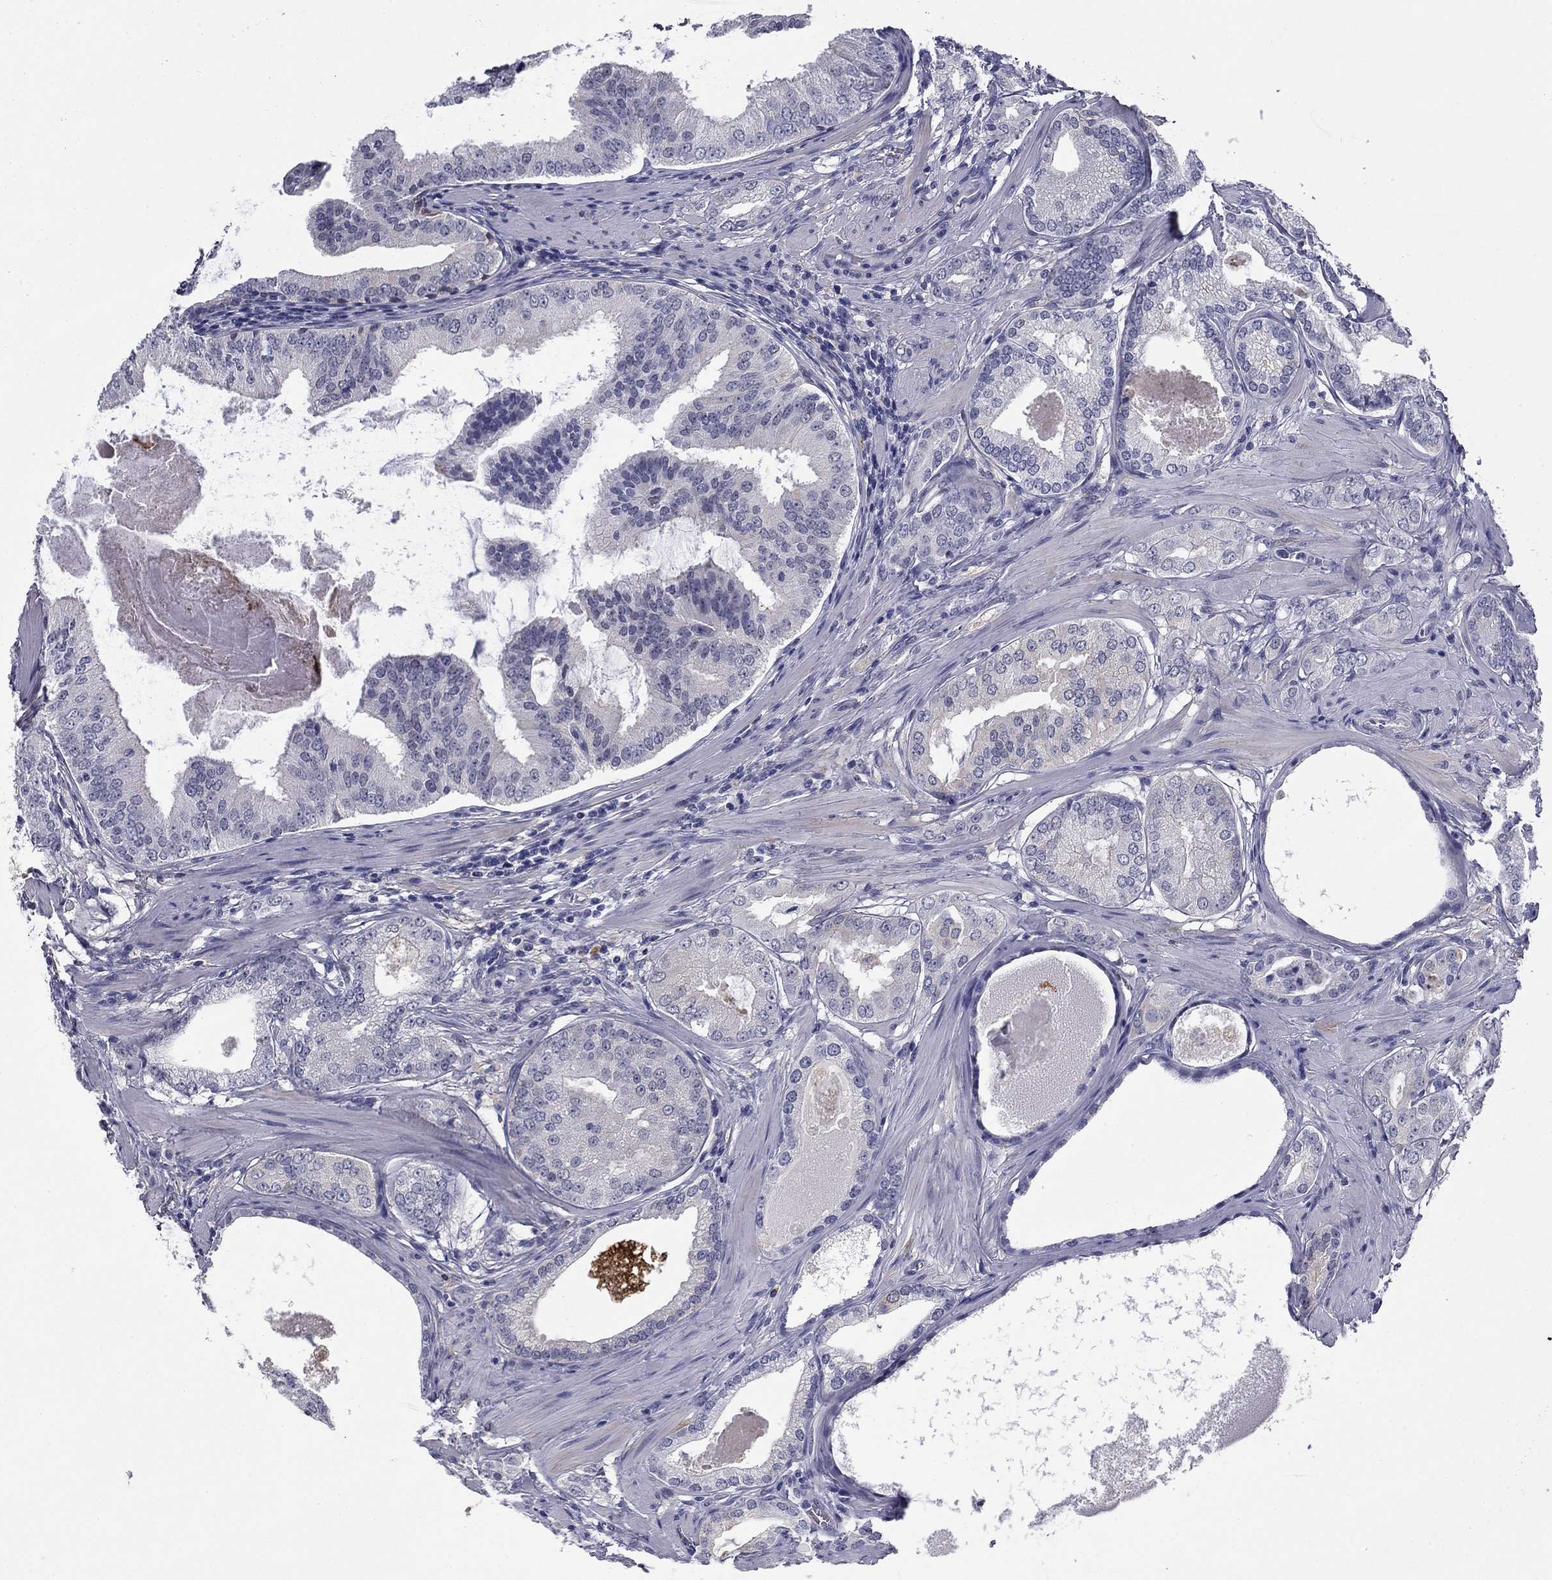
{"staining": {"intensity": "negative", "quantity": "none", "location": "none"}, "tissue": "prostate cancer", "cell_type": "Tumor cells", "image_type": "cancer", "snomed": [{"axis": "morphology", "description": "Adenocarcinoma, High grade"}, {"axis": "topography", "description": "Prostate and seminal vesicle, NOS"}], "caption": "The histopathology image displays no significant positivity in tumor cells of adenocarcinoma (high-grade) (prostate).", "gene": "BCL2L14", "patient": {"sex": "male", "age": 62}}